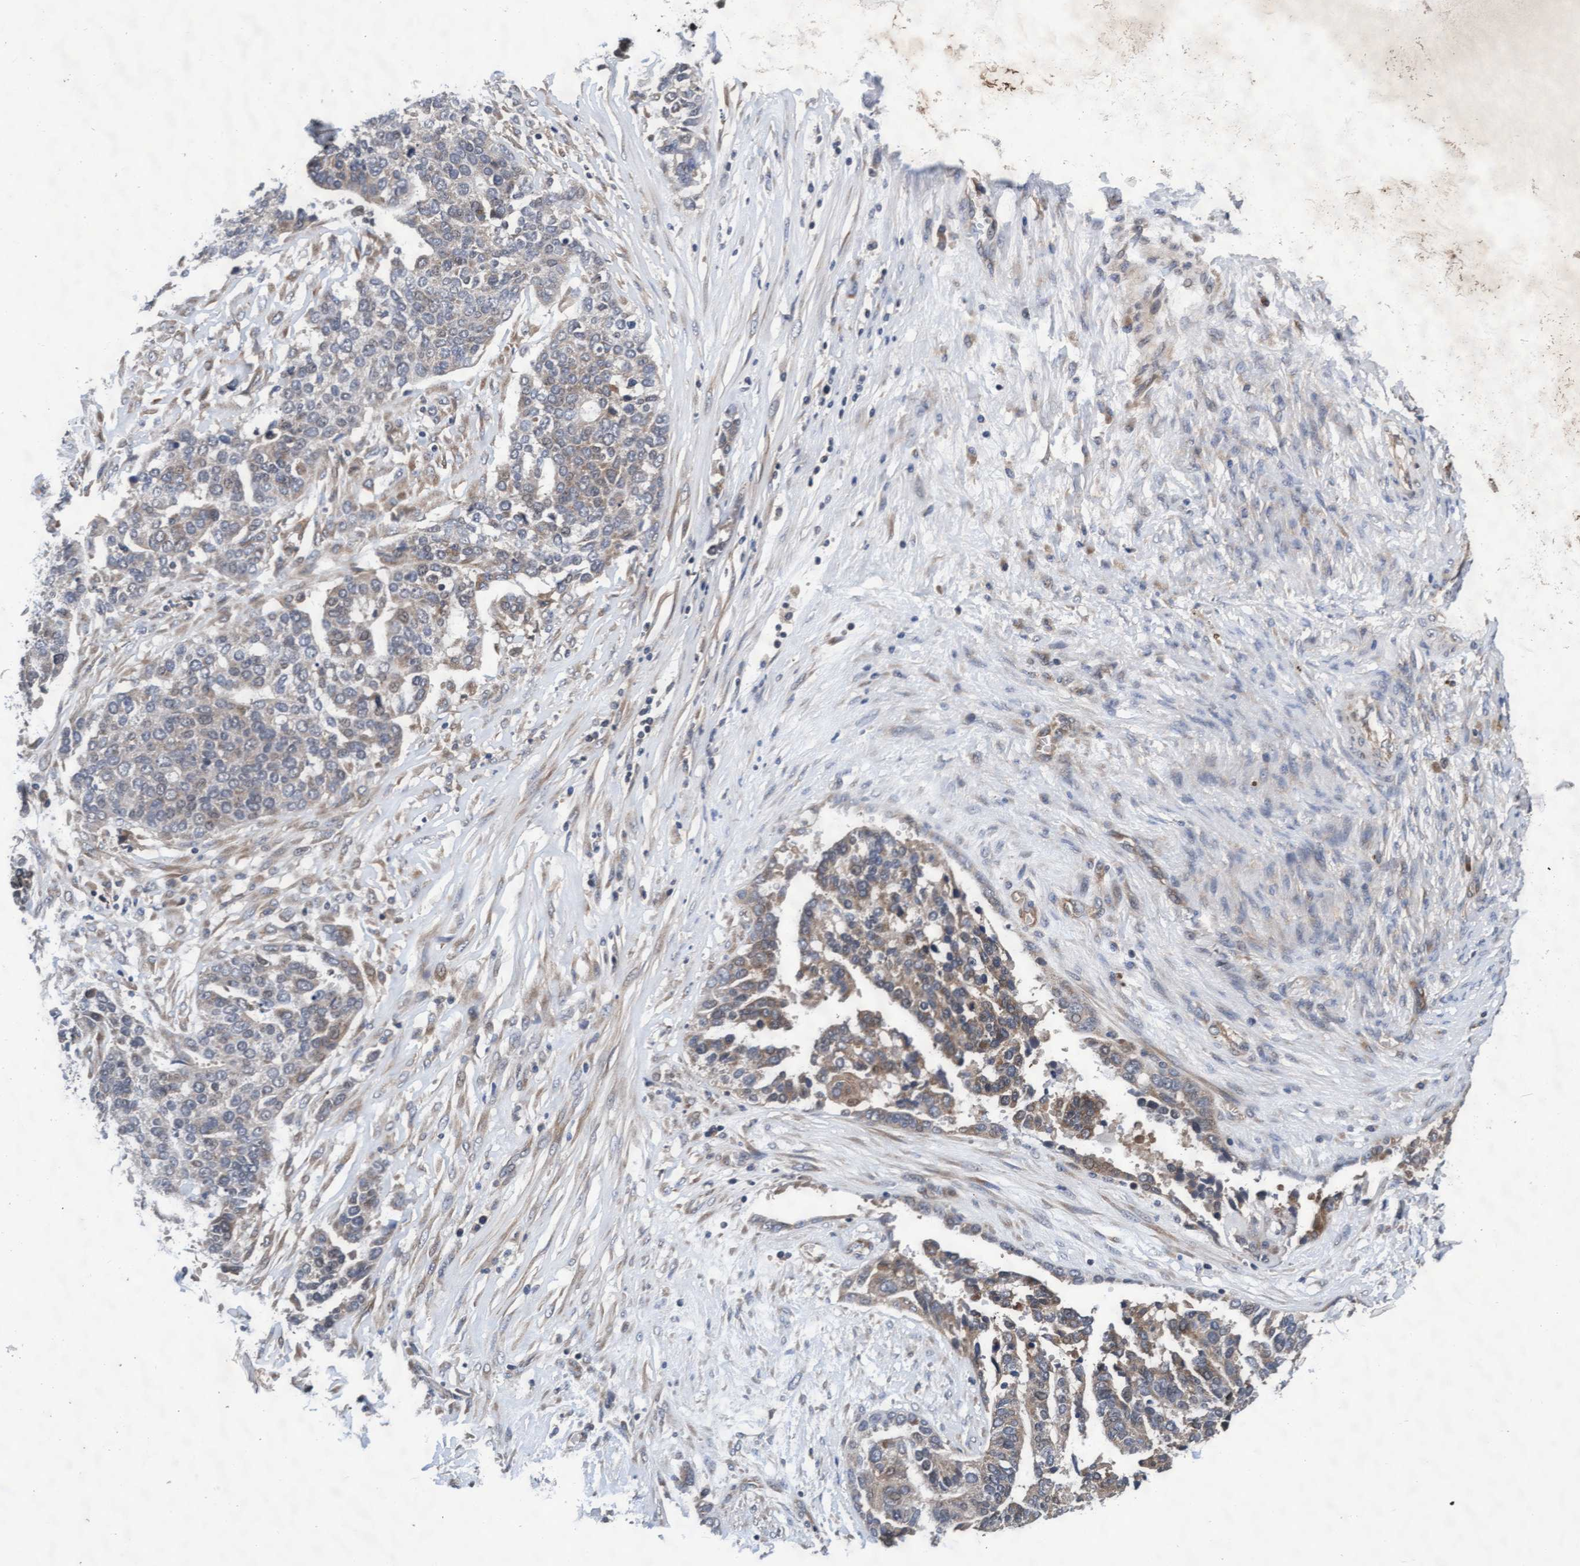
{"staining": {"intensity": "weak", "quantity": "25%-75%", "location": "cytoplasmic/membranous"}, "tissue": "ovarian cancer", "cell_type": "Tumor cells", "image_type": "cancer", "snomed": [{"axis": "morphology", "description": "Cystadenocarcinoma, serous, NOS"}, {"axis": "topography", "description": "Ovary"}], "caption": "Immunohistochemical staining of human serous cystadenocarcinoma (ovarian) demonstrates low levels of weak cytoplasmic/membranous expression in approximately 25%-75% of tumor cells. The protein is shown in brown color, while the nuclei are stained blue.", "gene": "EFCAB13", "patient": {"sex": "female", "age": 44}}